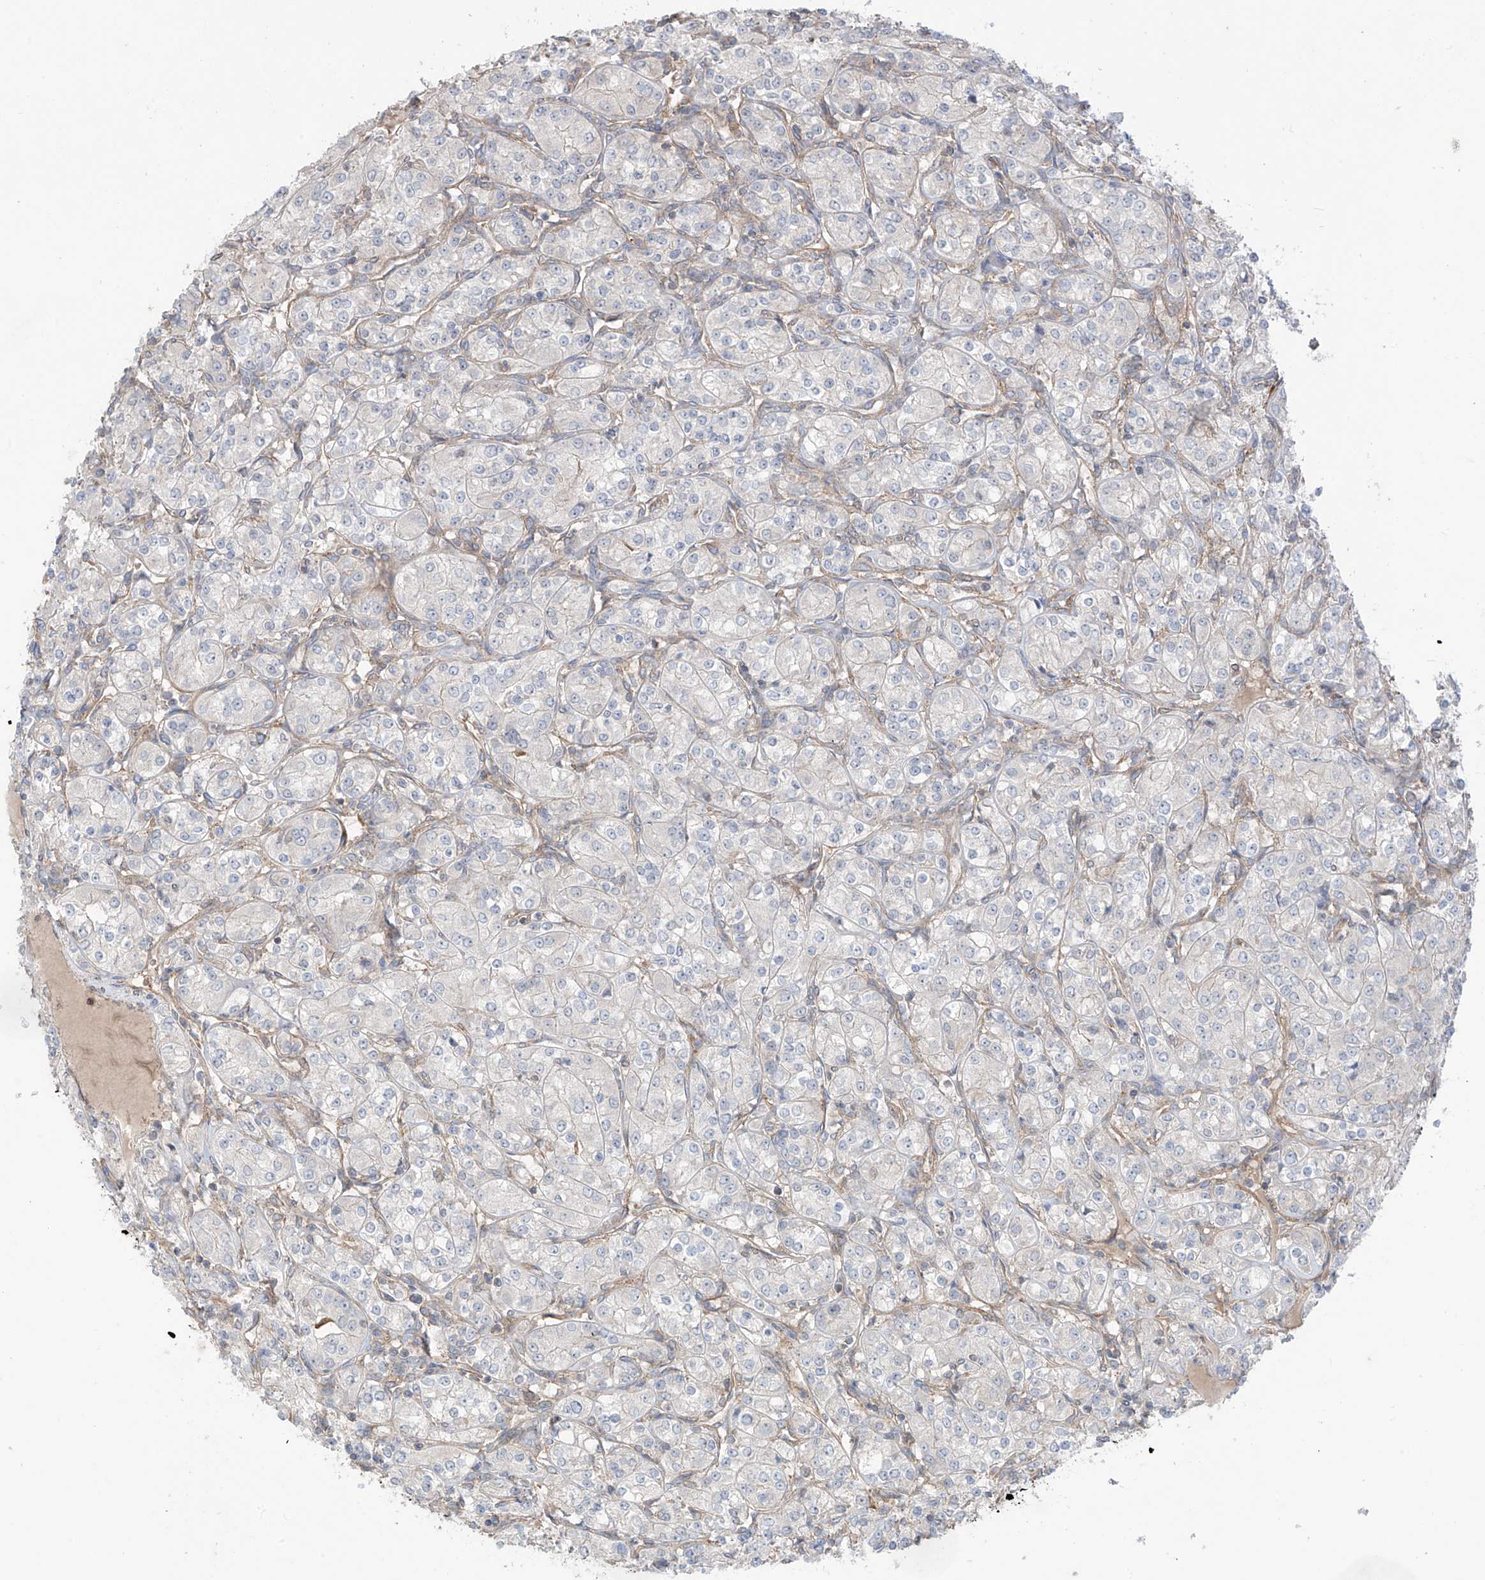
{"staining": {"intensity": "negative", "quantity": "none", "location": "none"}, "tissue": "renal cancer", "cell_type": "Tumor cells", "image_type": "cancer", "snomed": [{"axis": "morphology", "description": "Adenocarcinoma, NOS"}, {"axis": "topography", "description": "Kidney"}], "caption": "This image is of renal adenocarcinoma stained with immunohistochemistry (IHC) to label a protein in brown with the nuclei are counter-stained blue. There is no staining in tumor cells.", "gene": "TRMU", "patient": {"sex": "male", "age": 77}}